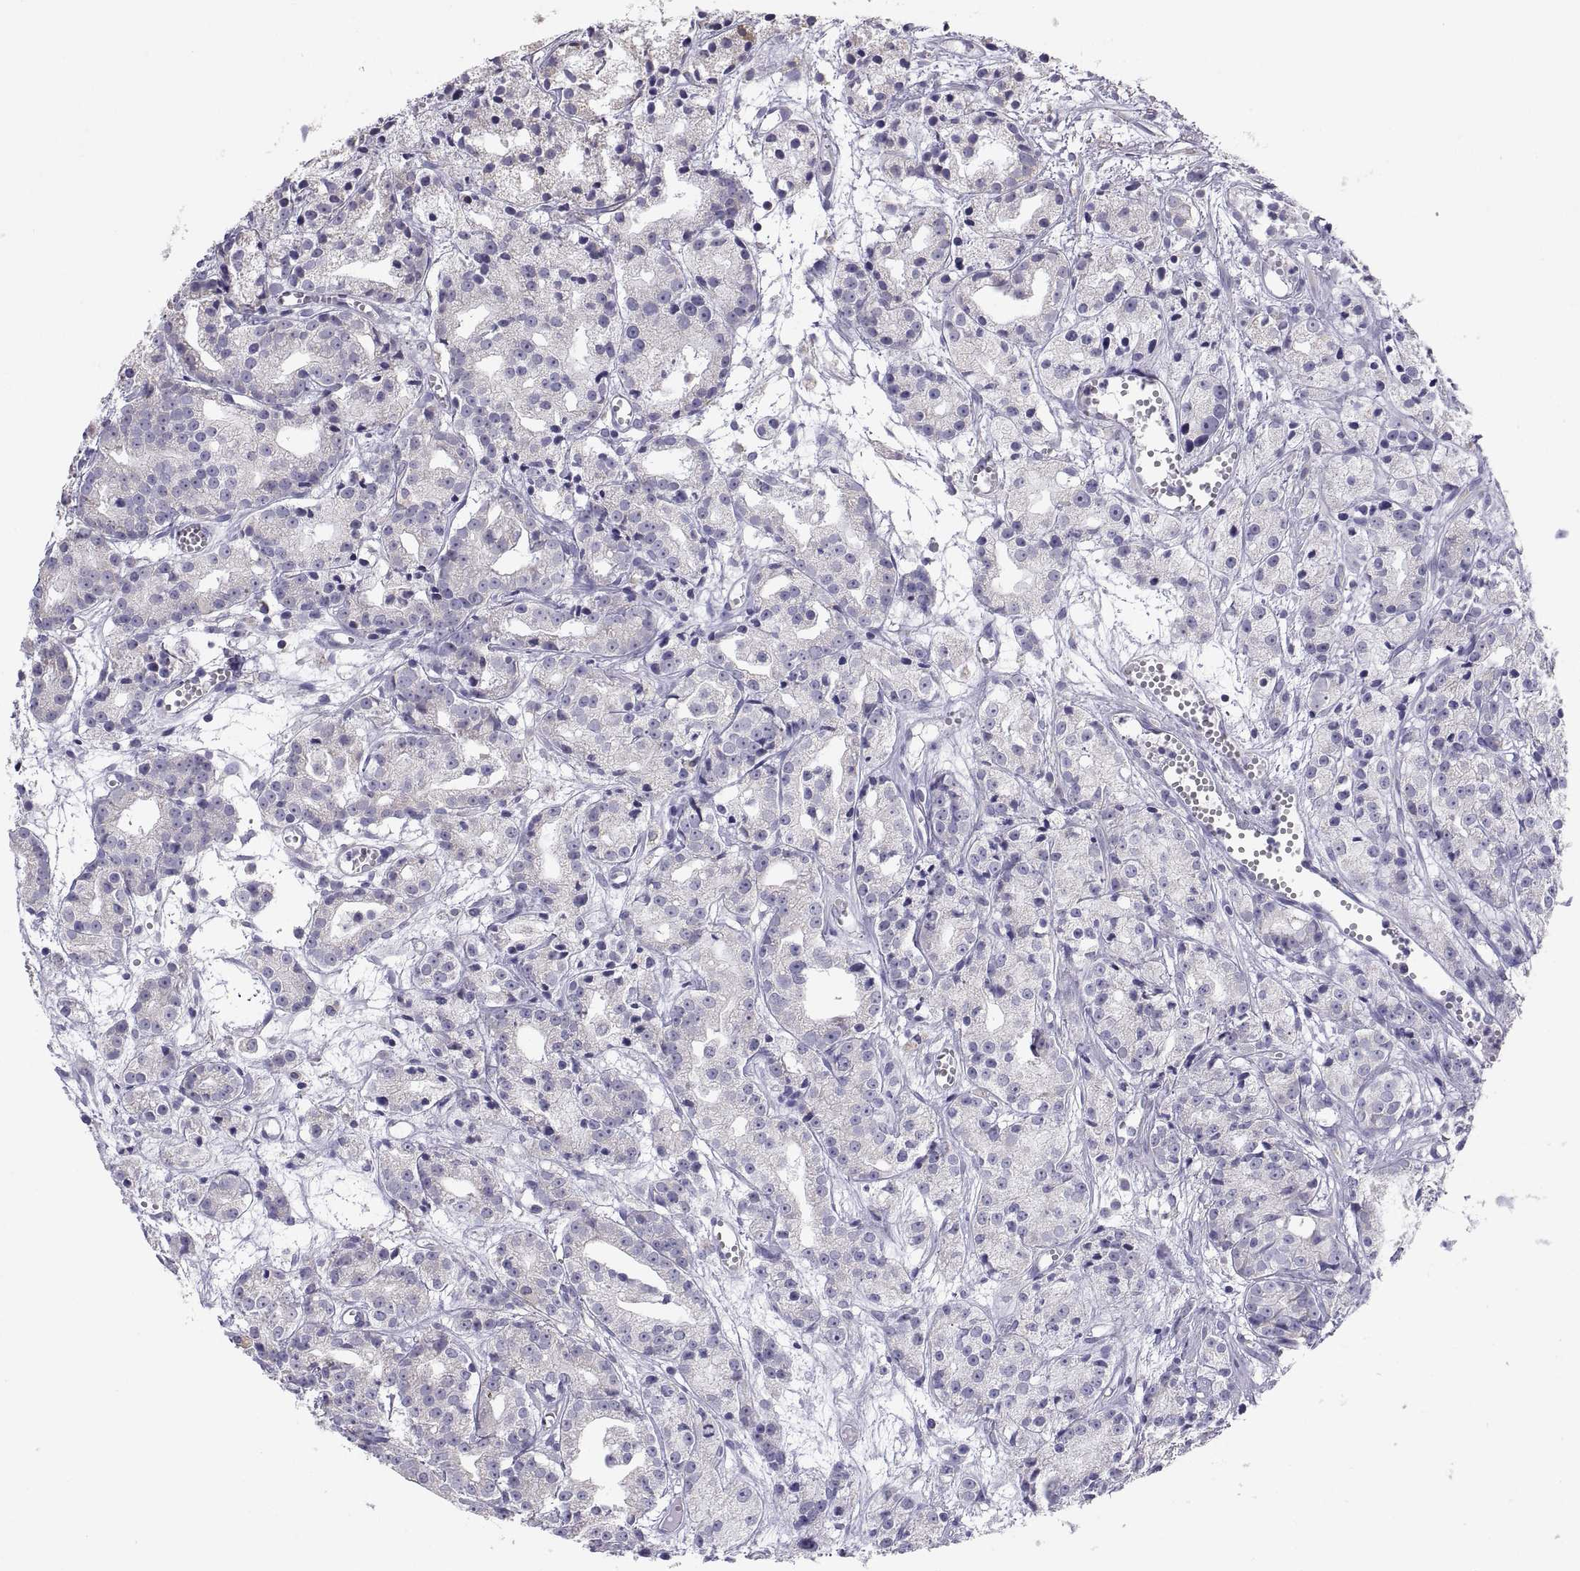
{"staining": {"intensity": "negative", "quantity": "none", "location": "none"}, "tissue": "prostate cancer", "cell_type": "Tumor cells", "image_type": "cancer", "snomed": [{"axis": "morphology", "description": "Adenocarcinoma, Medium grade"}, {"axis": "topography", "description": "Prostate"}], "caption": "Immunohistochemistry histopathology image of adenocarcinoma (medium-grade) (prostate) stained for a protein (brown), which demonstrates no staining in tumor cells. (DAB (3,3'-diaminobenzidine) IHC, high magnification).", "gene": "TNNC1", "patient": {"sex": "male", "age": 74}}